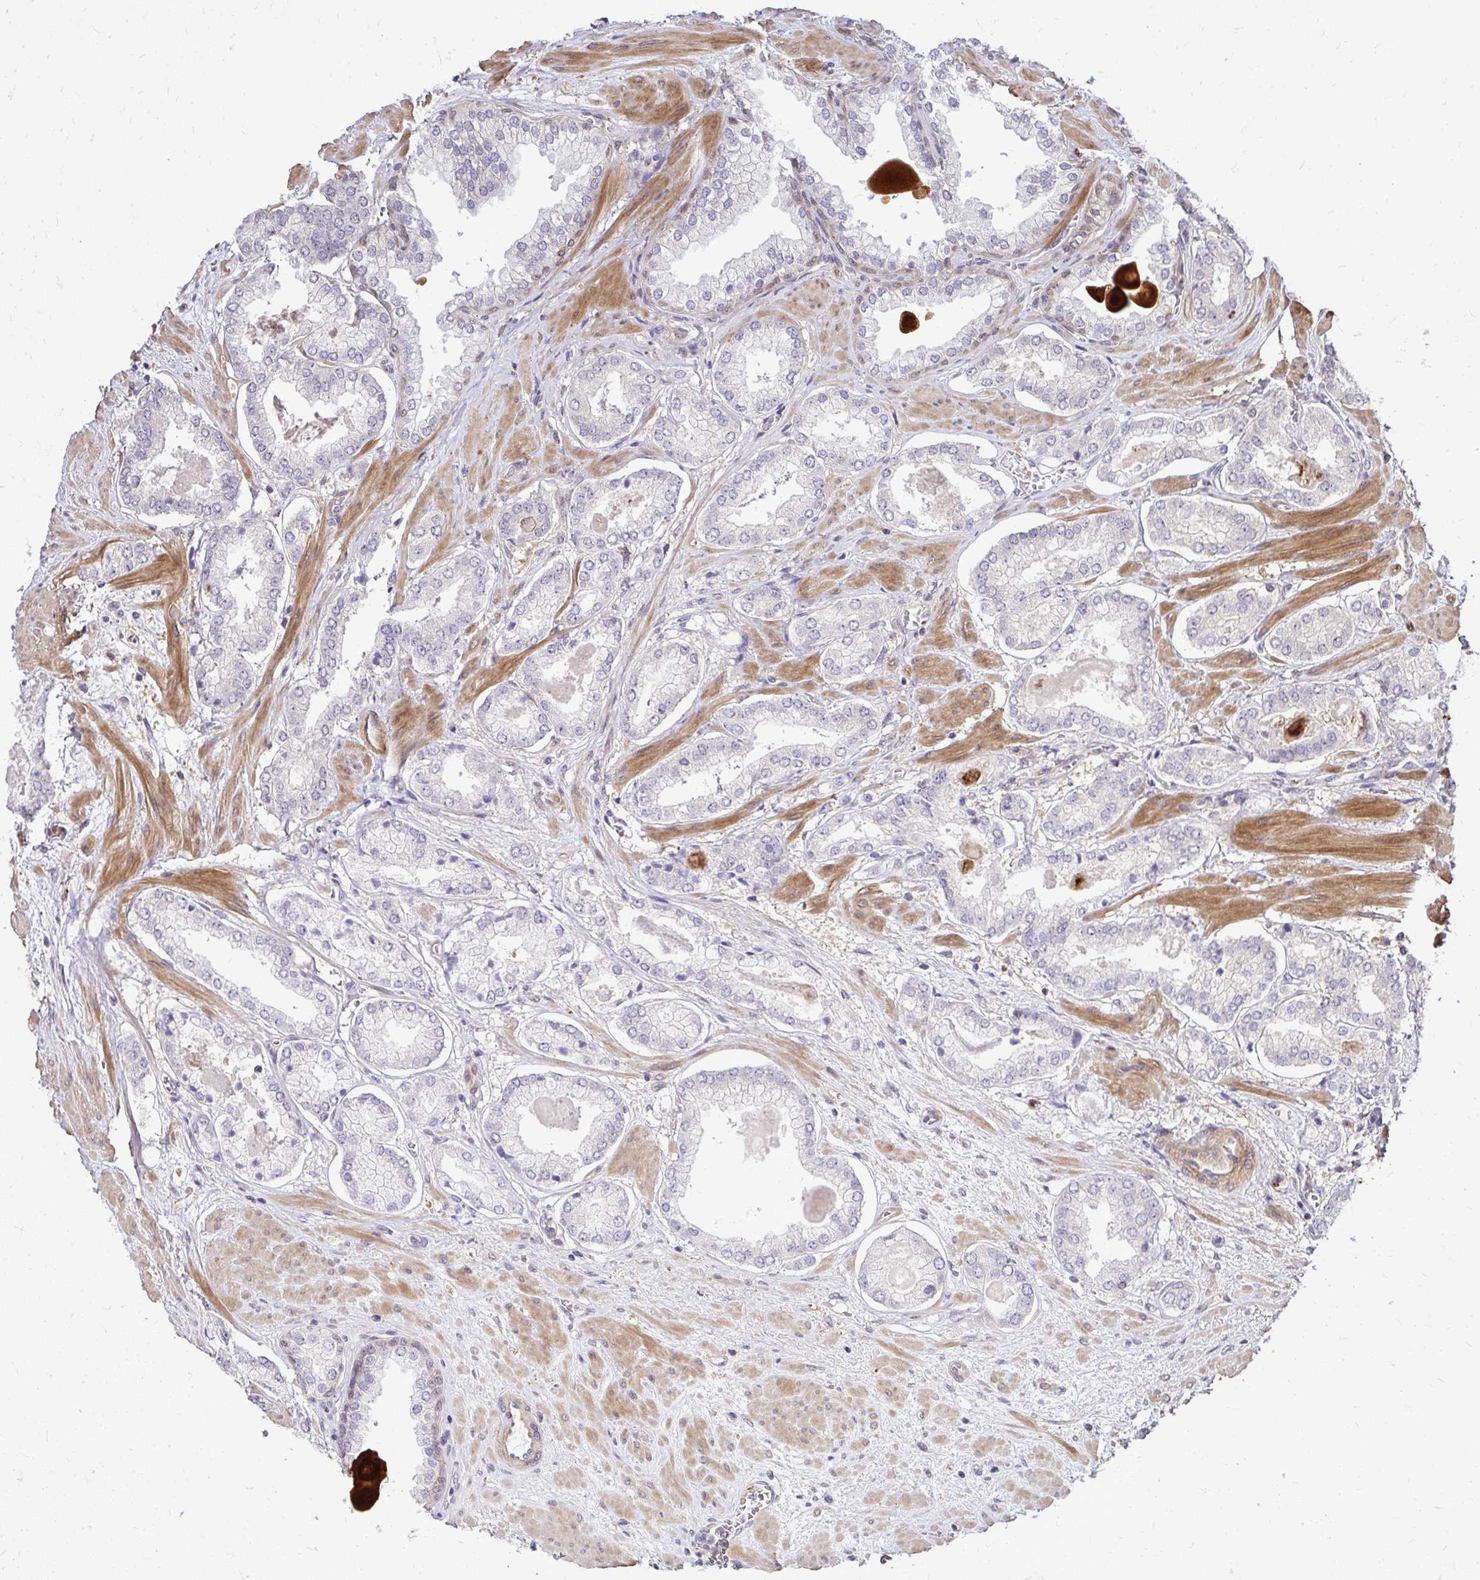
{"staining": {"intensity": "negative", "quantity": "none", "location": "none"}, "tissue": "prostate cancer", "cell_type": "Tumor cells", "image_type": "cancer", "snomed": [{"axis": "morphology", "description": "Adenocarcinoma, Low grade"}, {"axis": "topography", "description": "Prostate"}], "caption": "IHC photomicrograph of neoplastic tissue: prostate cancer stained with DAB reveals no significant protein staining in tumor cells. Nuclei are stained in blue.", "gene": "TRIP6", "patient": {"sex": "male", "age": 64}}